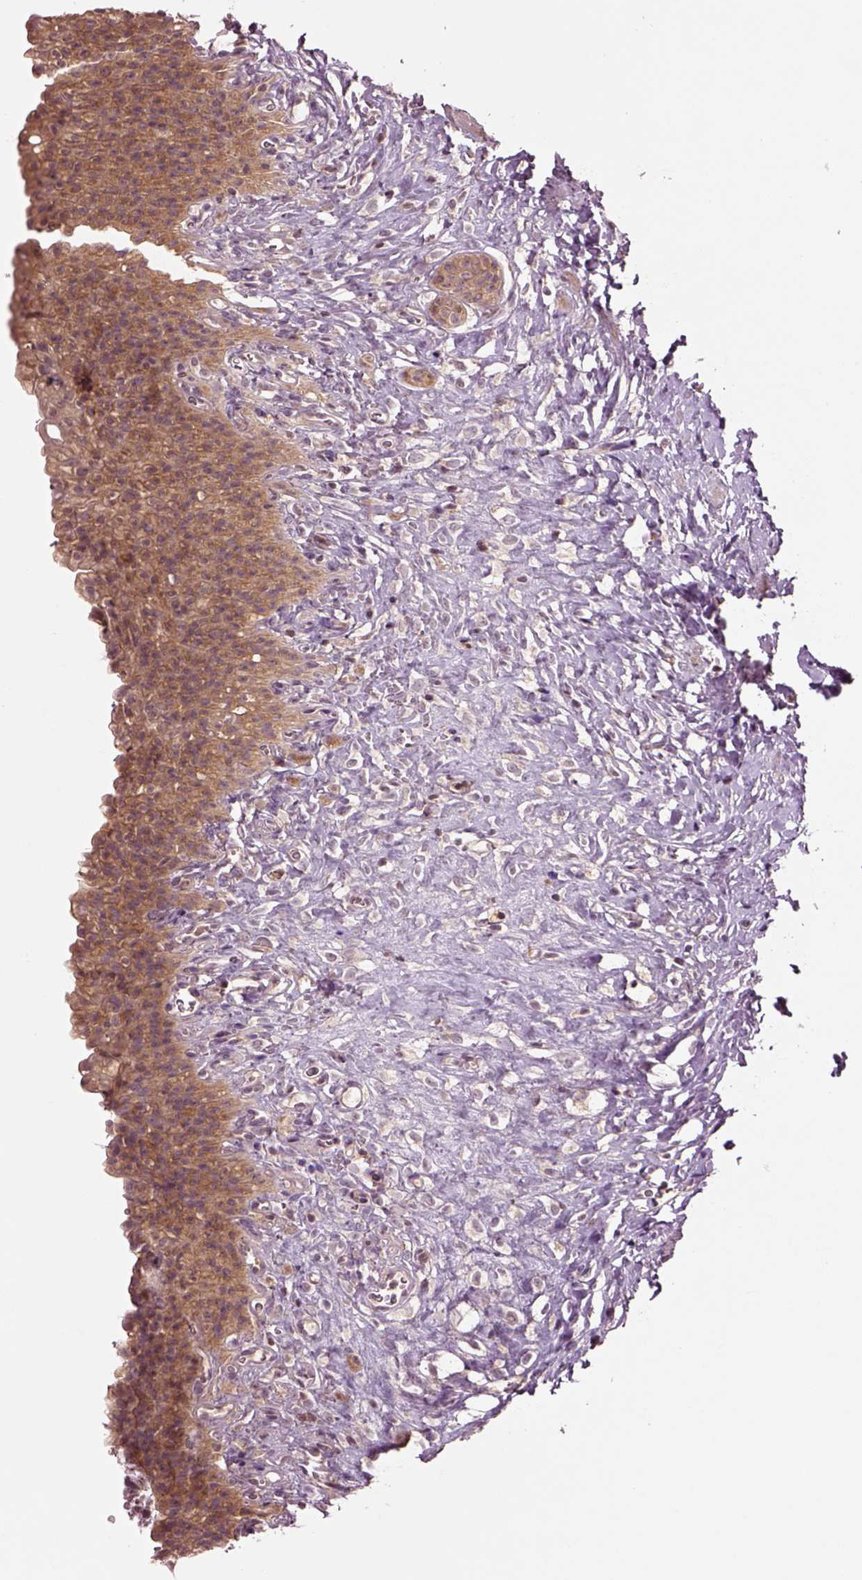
{"staining": {"intensity": "moderate", "quantity": ">75%", "location": "cytoplasmic/membranous"}, "tissue": "urinary bladder", "cell_type": "Urothelial cells", "image_type": "normal", "snomed": [{"axis": "morphology", "description": "Normal tissue, NOS"}, {"axis": "topography", "description": "Urinary bladder"}, {"axis": "topography", "description": "Prostate"}], "caption": "Benign urinary bladder demonstrates moderate cytoplasmic/membranous expression in about >75% of urothelial cells, visualized by immunohistochemistry. (Stains: DAB in brown, nuclei in blue, Microscopy: brightfield microscopy at high magnification).", "gene": "MTHFS", "patient": {"sex": "male", "age": 76}}